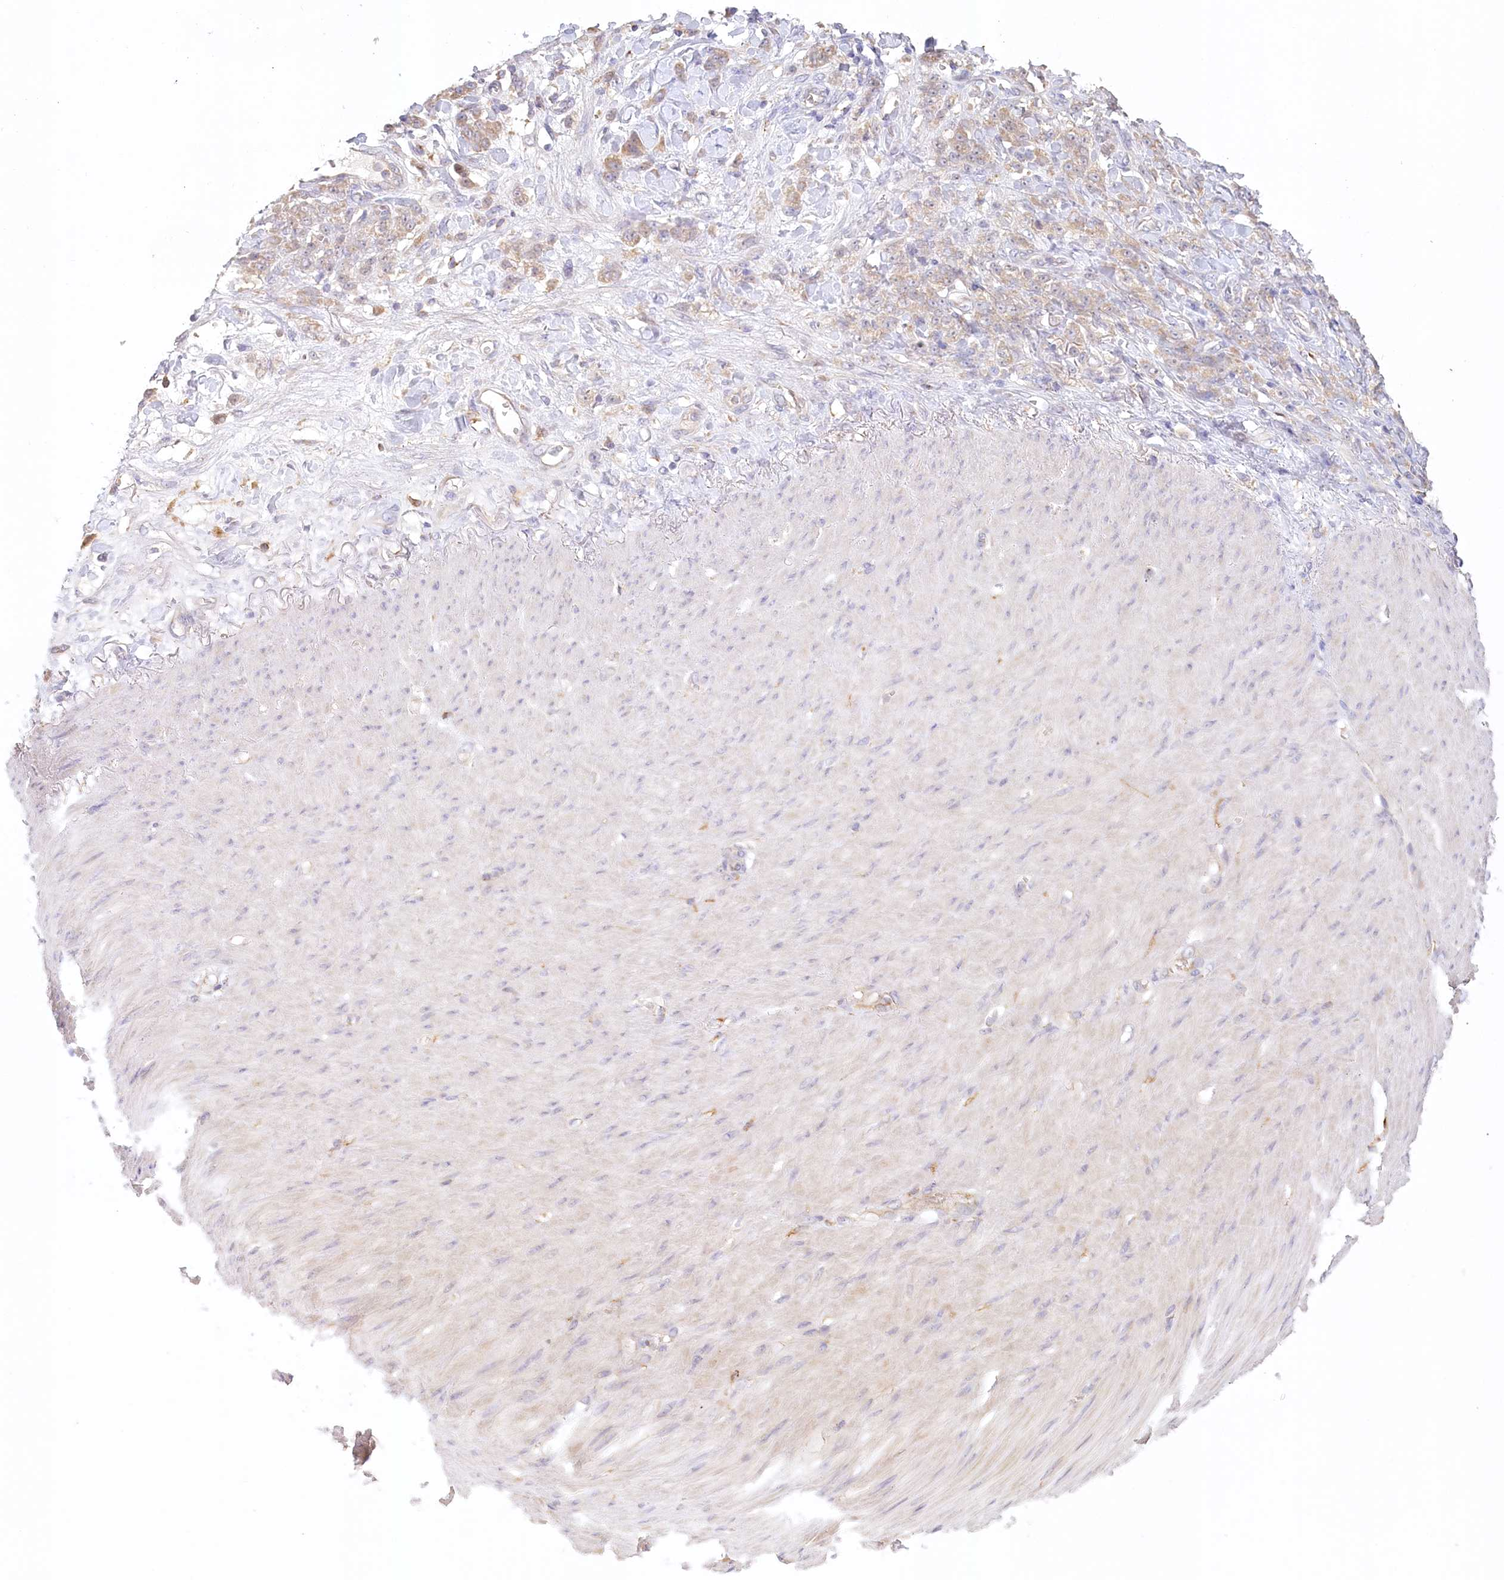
{"staining": {"intensity": "weak", "quantity": "25%-75%", "location": "cytoplasmic/membranous"}, "tissue": "stomach cancer", "cell_type": "Tumor cells", "image_type": "cancer", "snomed": [{"axis": "morphology", "description": "Normal tissue, NOS"}, {"axis": "morphology", "description": "Adenocarcinoma, NOS"}, {"axis": "topography", "description": "Stomach"}], "caption": "Stomach cancer (adenocarcinoma) was stained to show a protein in brown. There is low levels of weak cytoplasmic/membranous staining in about 25%-75% of tumor cells.", "gene": "VSIG1", "patient": {"sex": "male", "age": 82}}